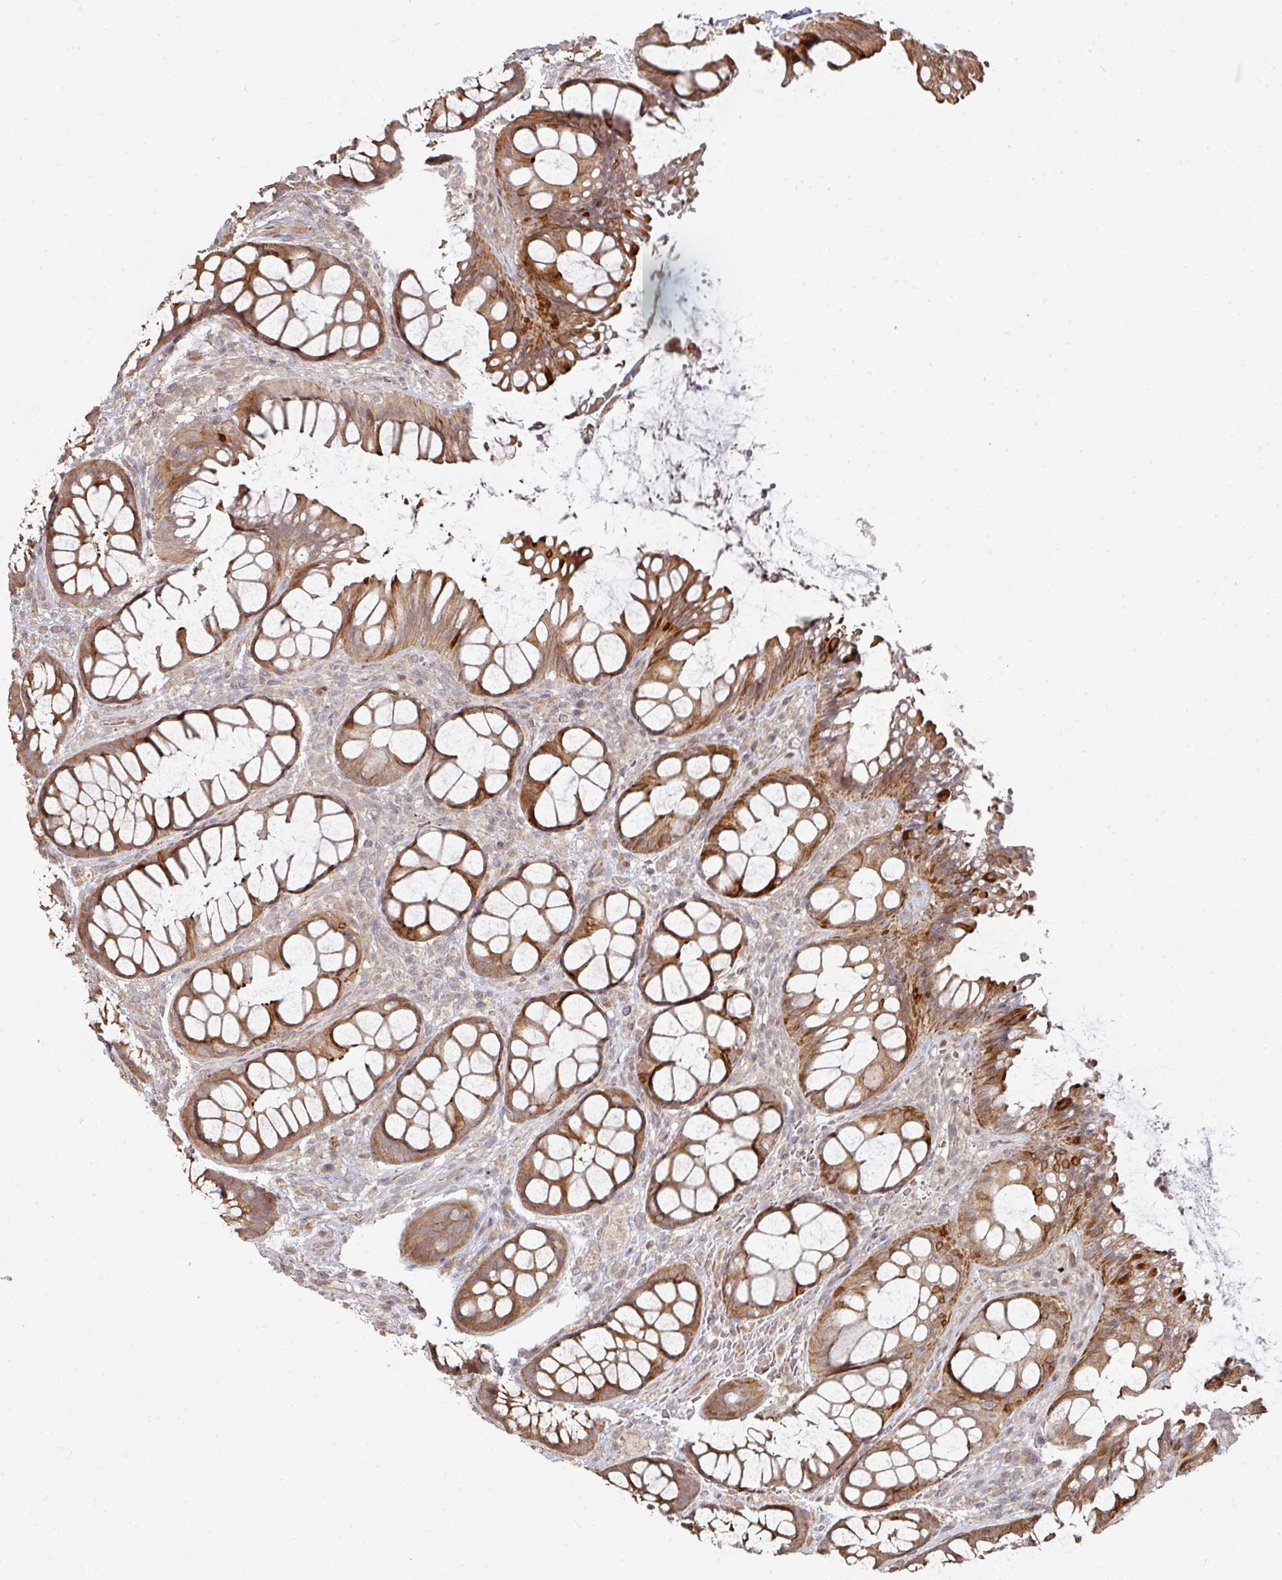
{"staining": {"intensity": "moderate", "quantity": ">75%", "location": "cytoplasmic/membranous"}, "tissue": "rectum", "cell_type": "Glandular cells", "image_type": "normal", "snomed": [{"axis": "morphology", "description": "Normal tissue, NOS"}, {"axis": "topography", "description": "Rectum"}], "caption": "Immunohistochemistry (IHC) of benign rectum shows medium levels of moderate cytoplasmic/membranous positivity in about >75% of glandular cells.", "gene": "CA7", "patient": {"sex": "female", "age": 67}}